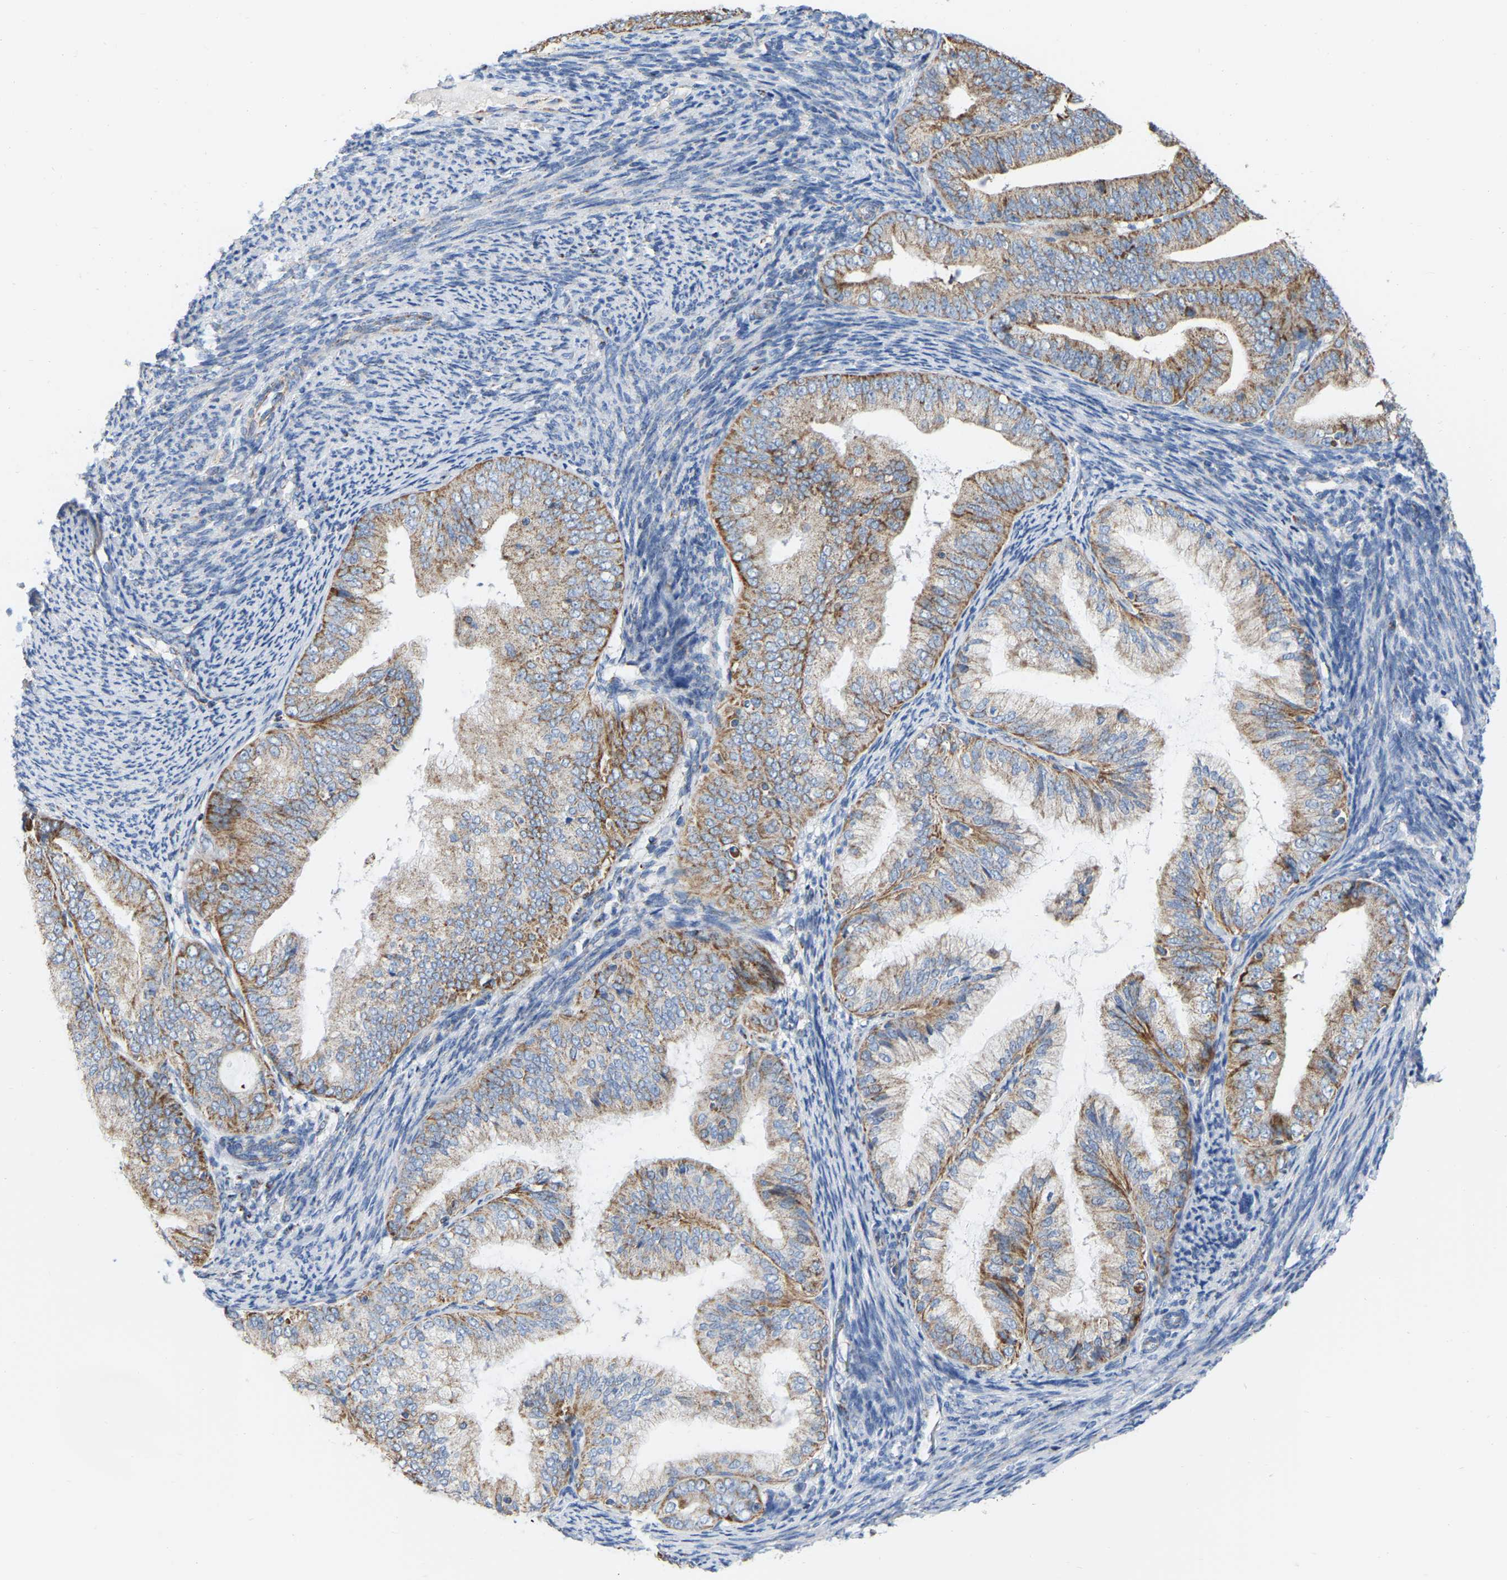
{"staining": {"intensity": "moderate", "quantity": ">75%", "location": "cytoplasmic/membranous"}, "tissue": "endometrial cancer", "cell_type": "Tumor cells", "image_type": "cancer", "snomed": [{"axis": "morphology", "description": "Adenocarcinoma, NOS"}, {"axis": "topography", "description": "Endometrium"}], "caption": "Approximately >75% of tumor cells in adenocarcinoma (endometrial) show moderate cytoplasmic/membranous protein positivity as visualized by brown immunohistochemical staining.", "gene": "CBLB", "patient": {"sex": "female", "age": 63}}